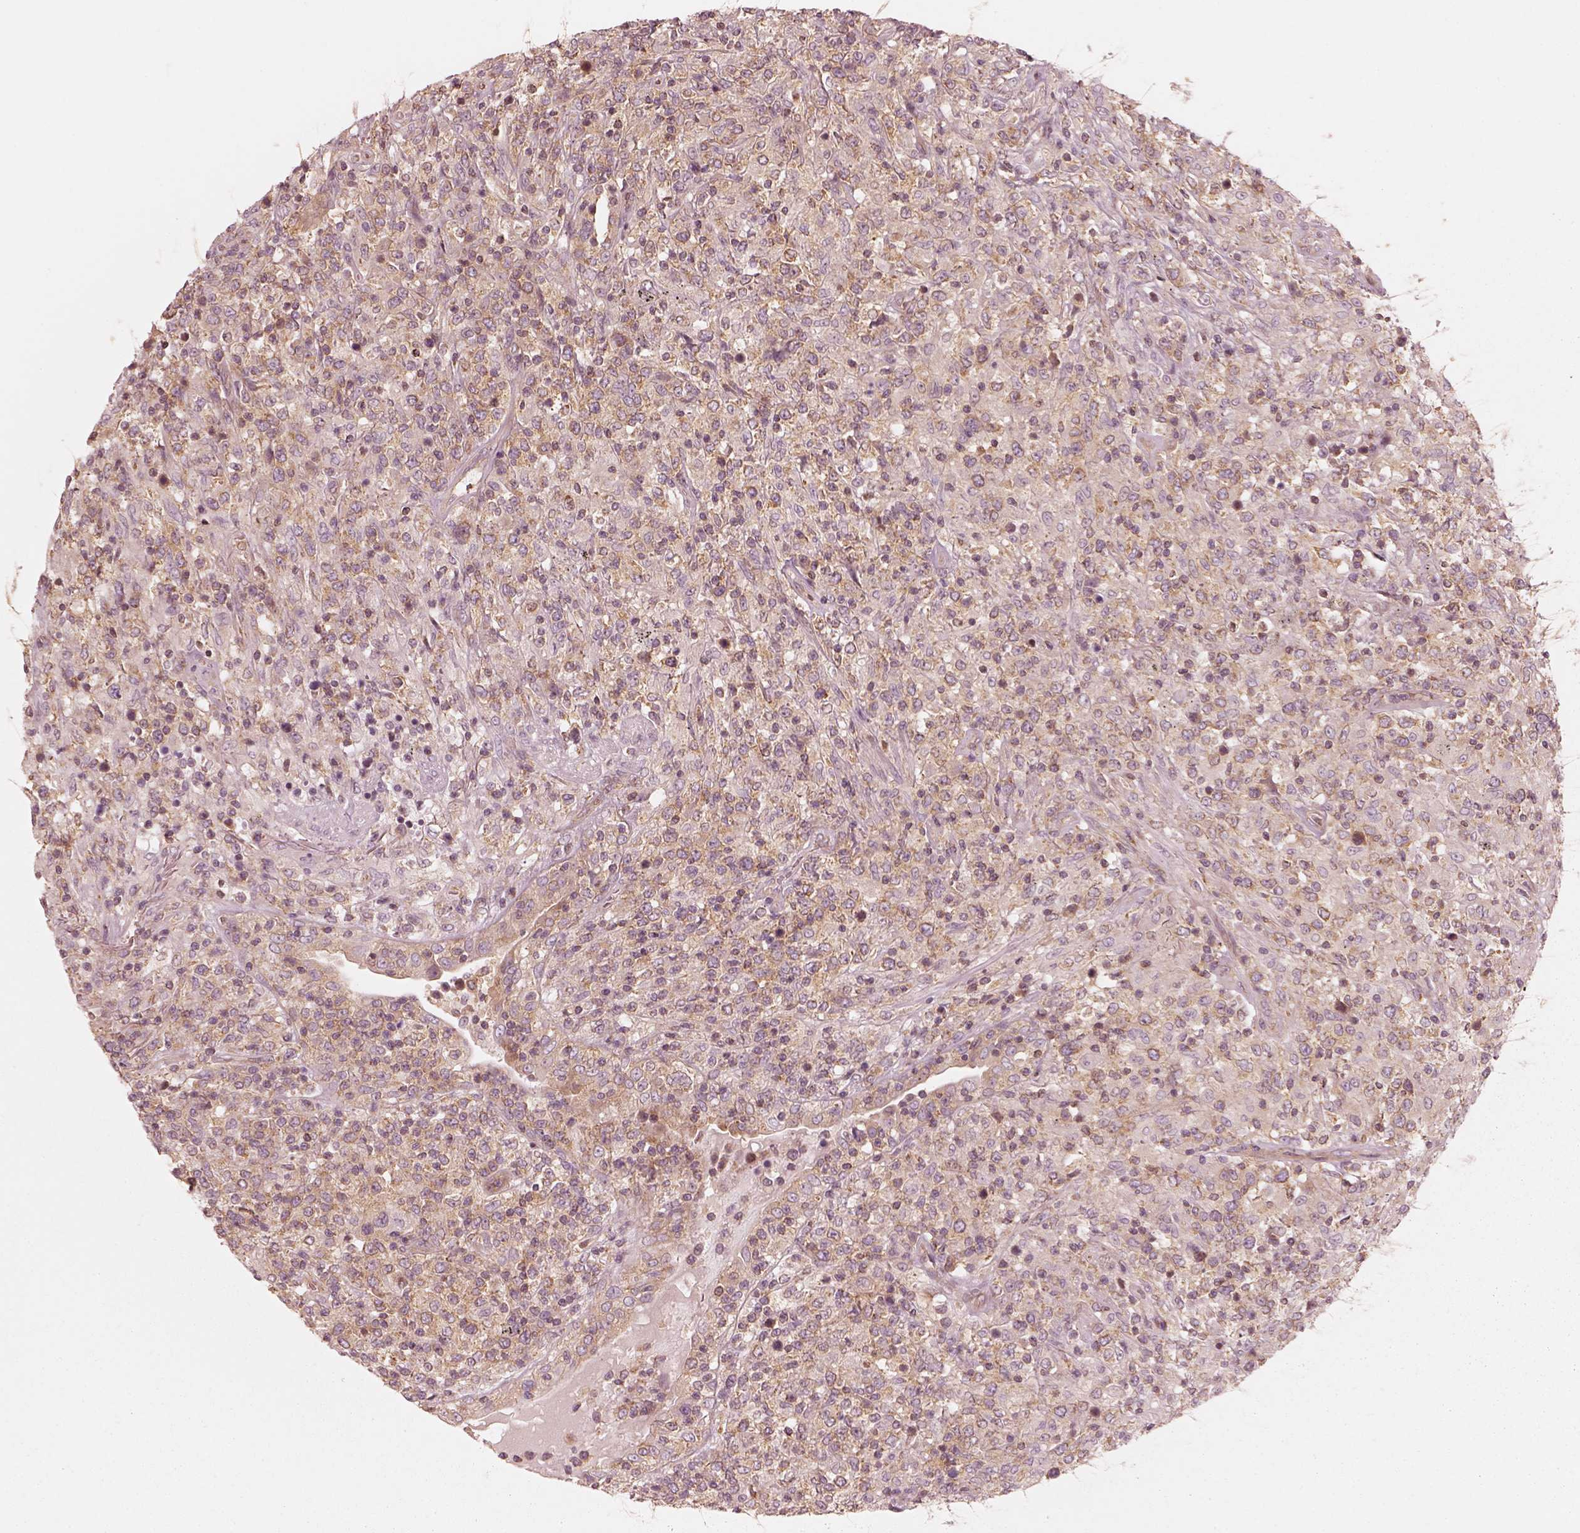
{"staining": {"intensity": "moderate", "quantity": ">75%", "location": "cytoplasmic/membranous"}, "tissue": "lymphoma", "cell_type": "Tumor cells", "image_type": "cancer", "snomed": [{"axis": "morphology", "description": "Malignant lymphoma, non-Hodgkin's type, High grade"}, {"axis": "topography", "description": "Lung"}], "caption": "An image of lymphoma stained for a protein displays moderate cytoplasmic/membranous brown staining in tumor cells.", "gene": "CNOT2", "patient": {"sex": "male", "age": 79}}